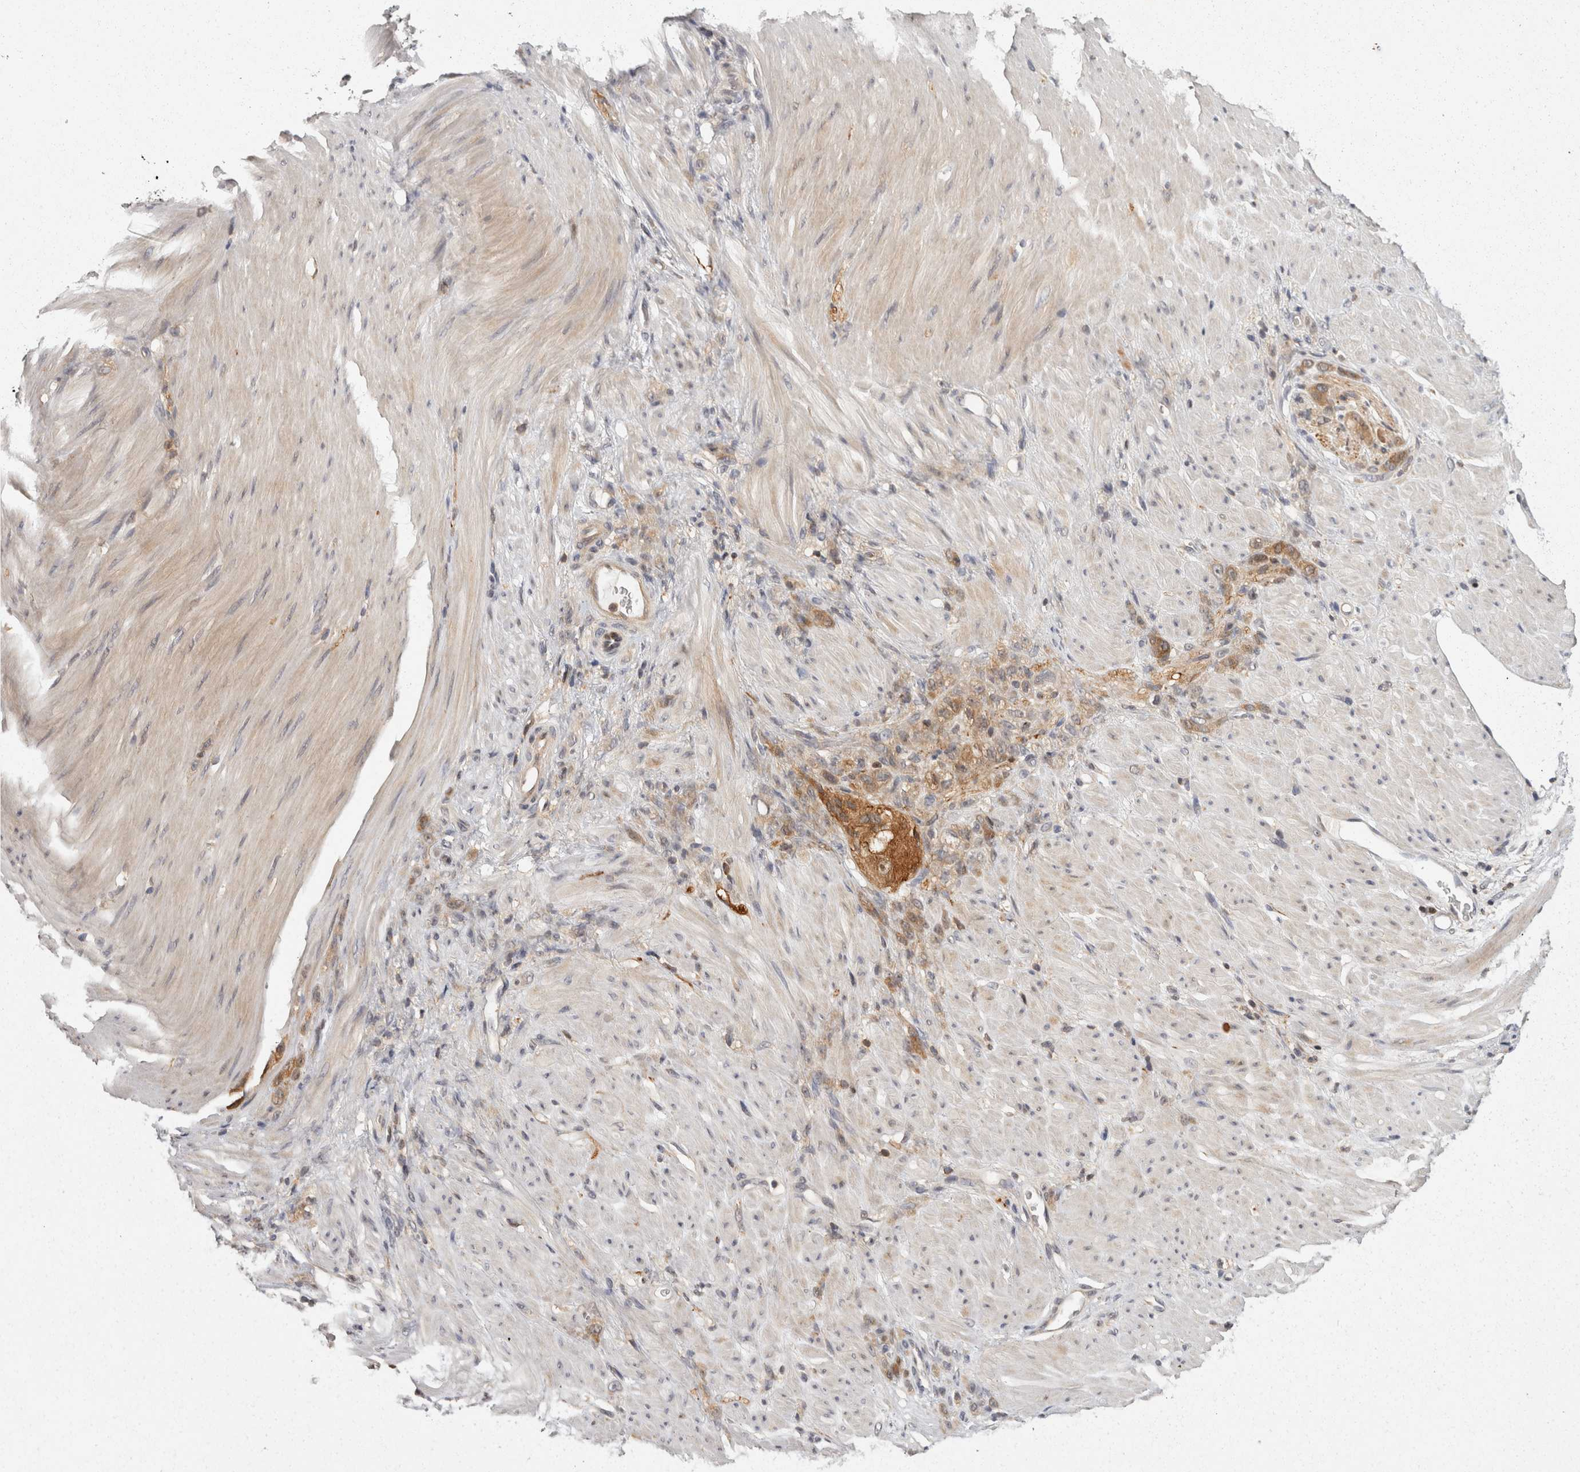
{"staining": {"intensity": "moderate", "quantity": ">75%", "location": "cytoplasmic/membranous"}, "tissue": "stomach cancer", "cell_type": "Tumor cells", "image_type": "cancer", "snomed": [{"axis": "morphology", "description": "Normal tissue, NOS"}, {"axis": "morphology", "description": "Adenocarcinoma, NOS"}, {"axis": "topography", "description": "Stomach"}], "caption": "Immunohistochemical staining of human adenocarcinoma (stomach) reveals moderate cytoplasmic/membranous protein staining in about >75% of tumor cells.", "gene": "ACAT2", "patient": {"sex": "male", "age": 82}}